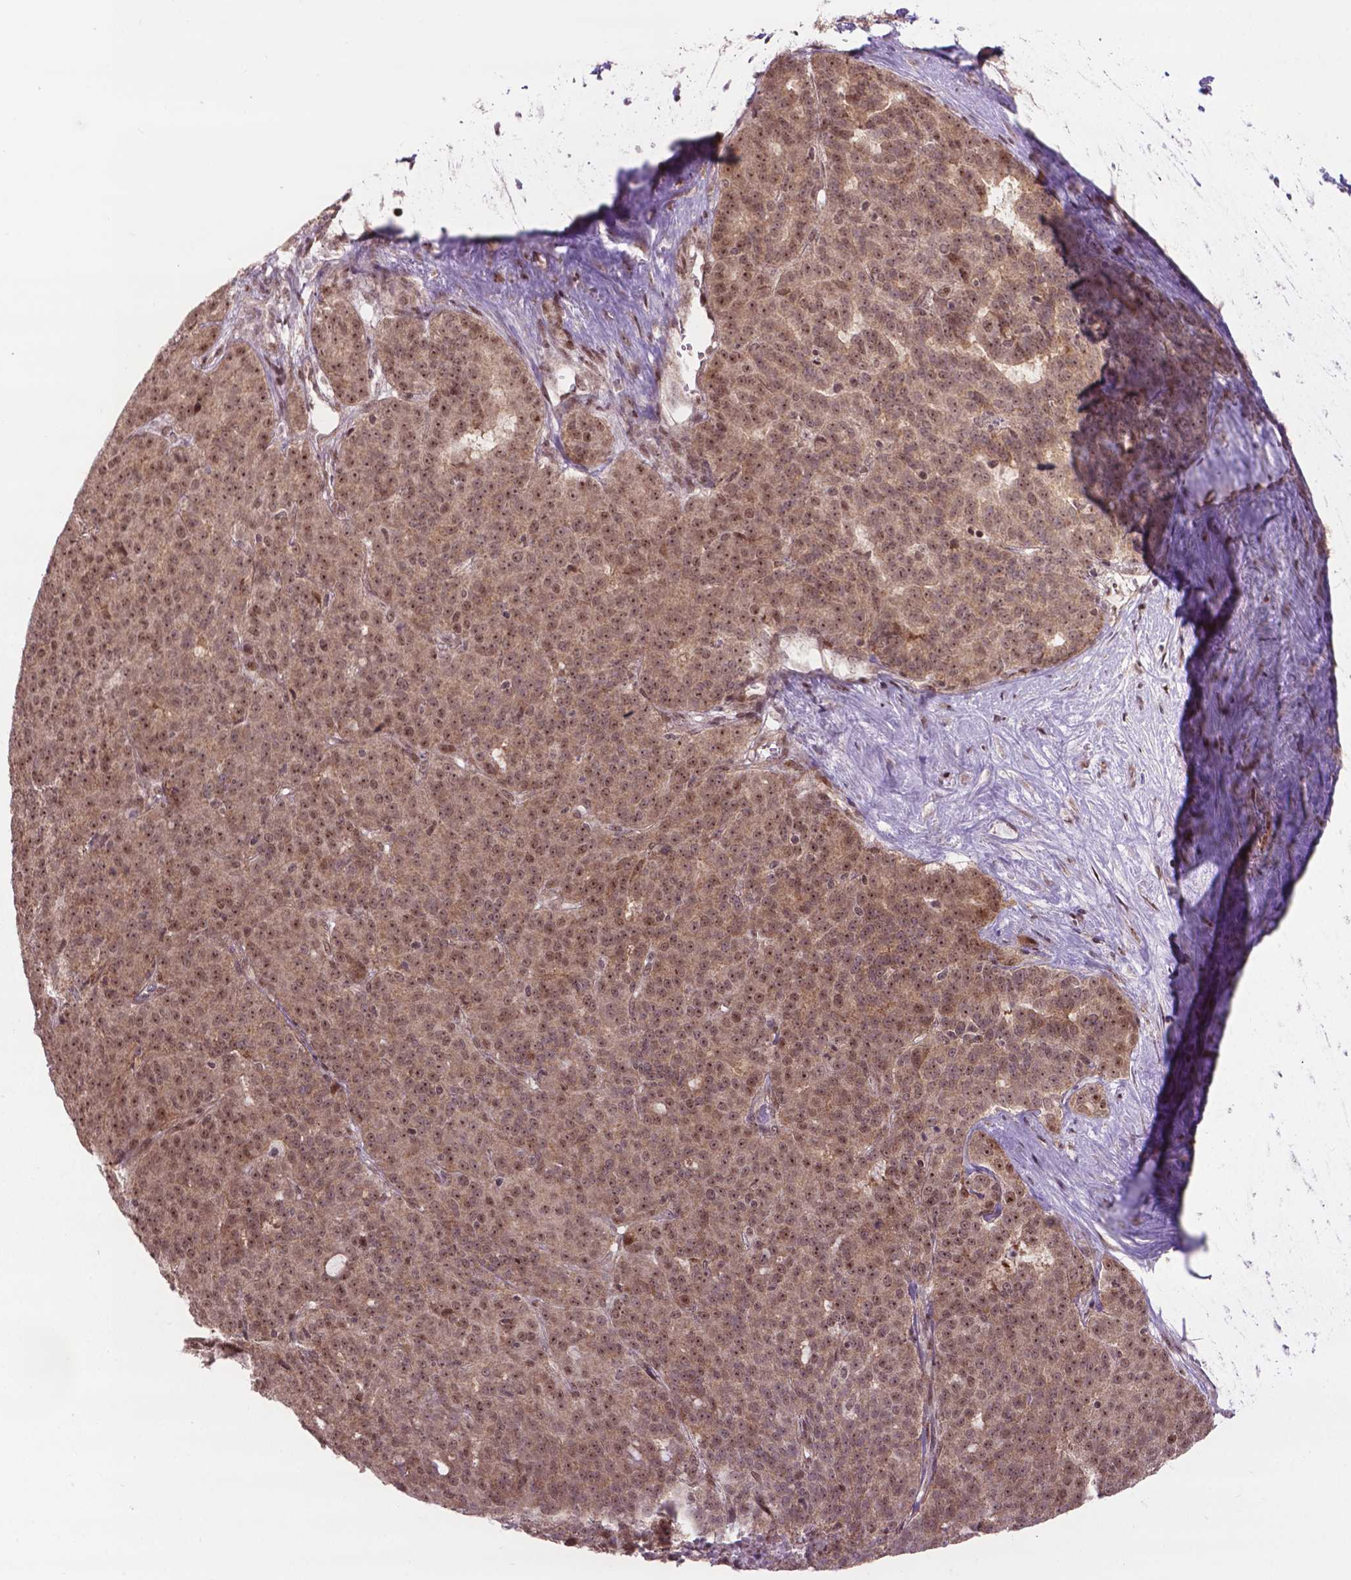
{"staining": {"intensity": "moderate", "quantity": ">75%", "location": "nuclear"}, "tissue": "liver cancer", "cell_type": "Tumor cells", "image_type": "cancer", "snomed": [{"axis": "morphology", "description": "Cholangiocarcinoma"}, {"axis": "topography", "description": "Liver"}], "caption": "Liver cholangiocarcinoma was stained to show a protein in brown. There is medium levels of moderate nuclear expression in about >75% of tumor cells.", "gene": "CSNK2A1", "patient": {"sex": "female", "age": 47}}